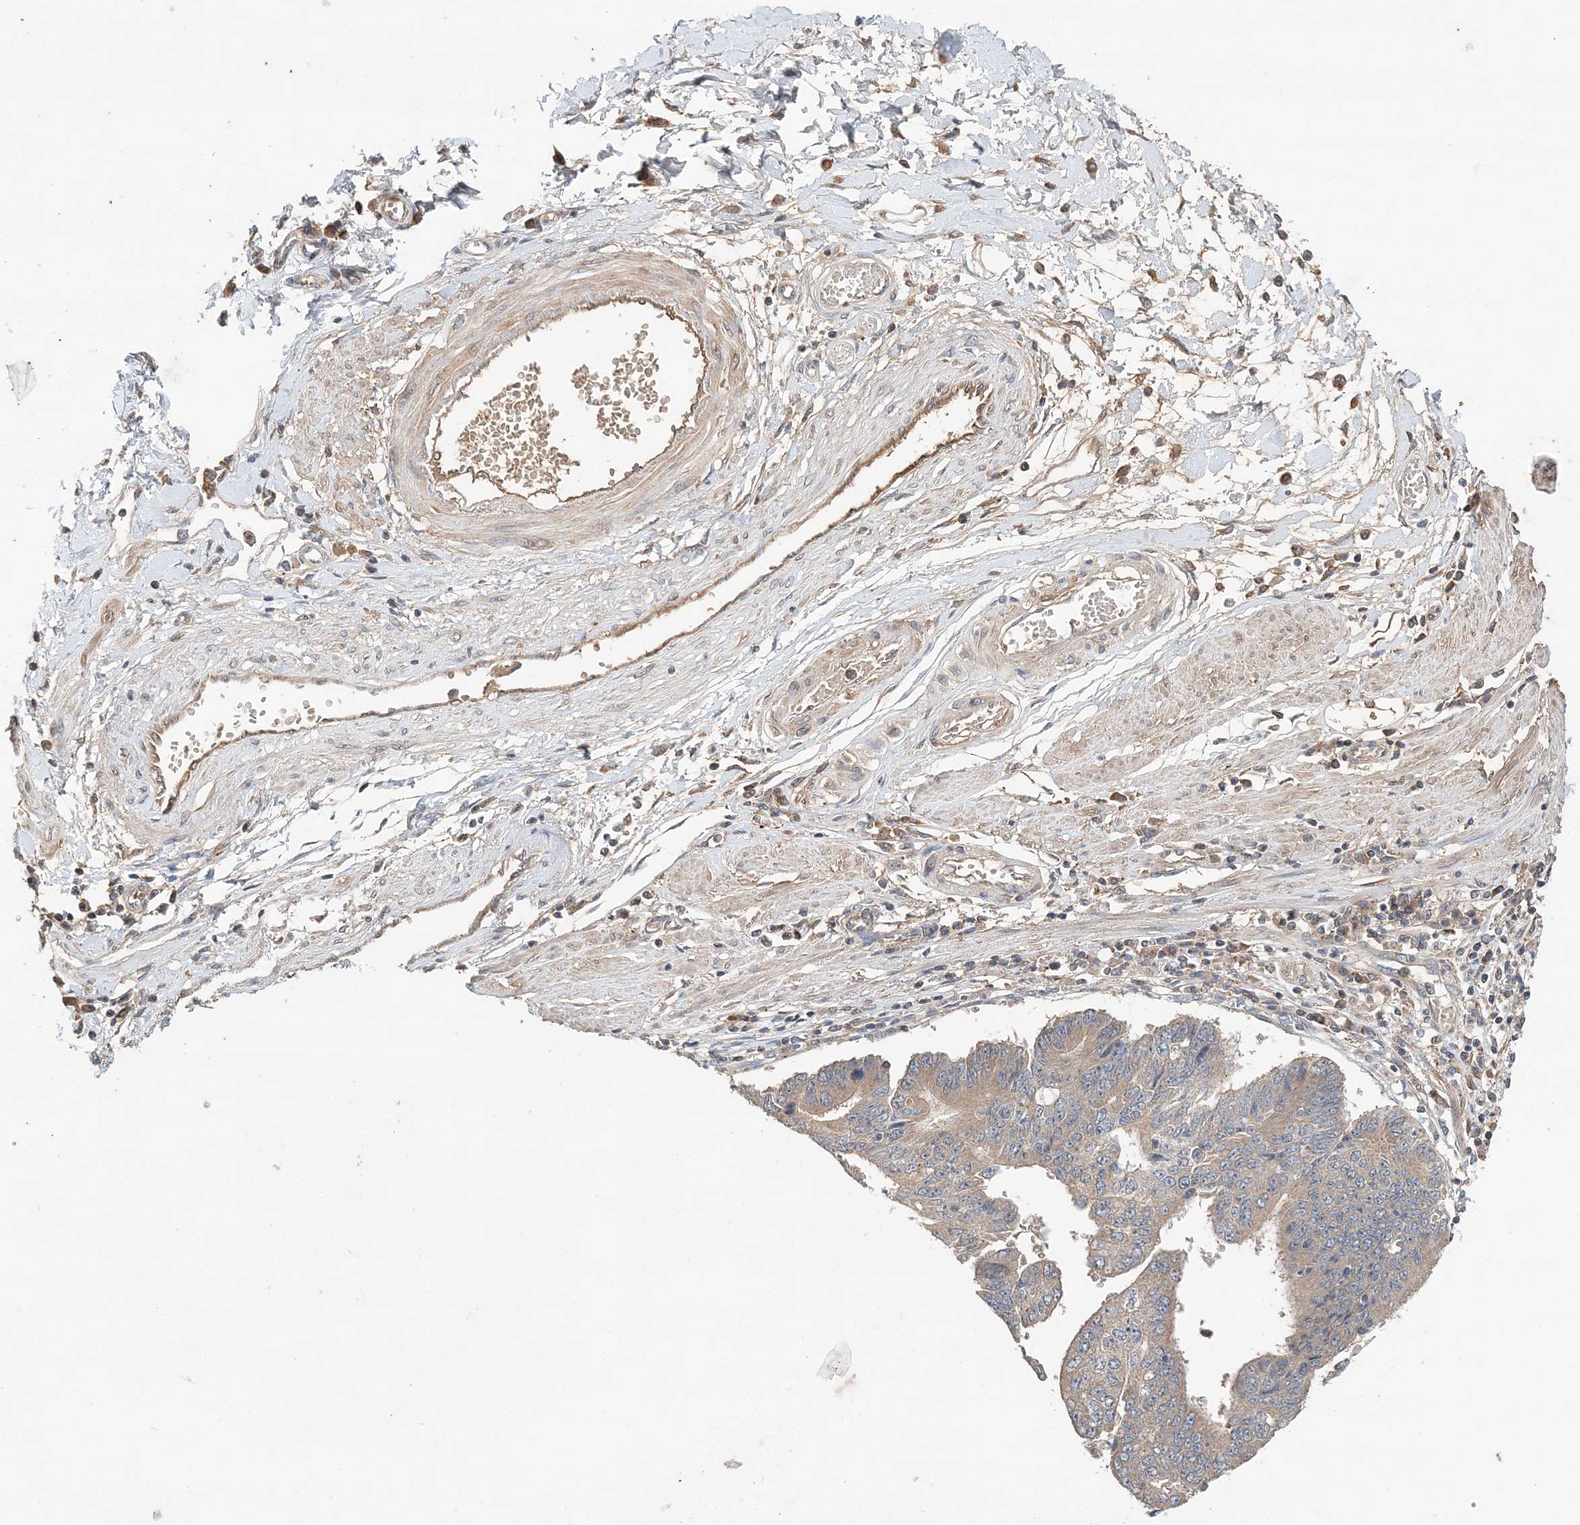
{"staining": {"intensity": "weak", "quantity": ">75%", "location": "cytoplasmic/membranous"}, "tissue": "stomach cancer", "cell_type": "Tumor cells", "image_type": "cancer", "snomed": [{"axis": "morphology", "description": "Adenocarcinoma, NOS"}, {"axis": "topography", "description": "Stomach"}], "caption": "Human adenocarcinoma (stomach) stained with a protein marker exhibits weak staining in tumor cells.", "gene": "SYCP3", "patient": {"sex": "male", "age": 59}}